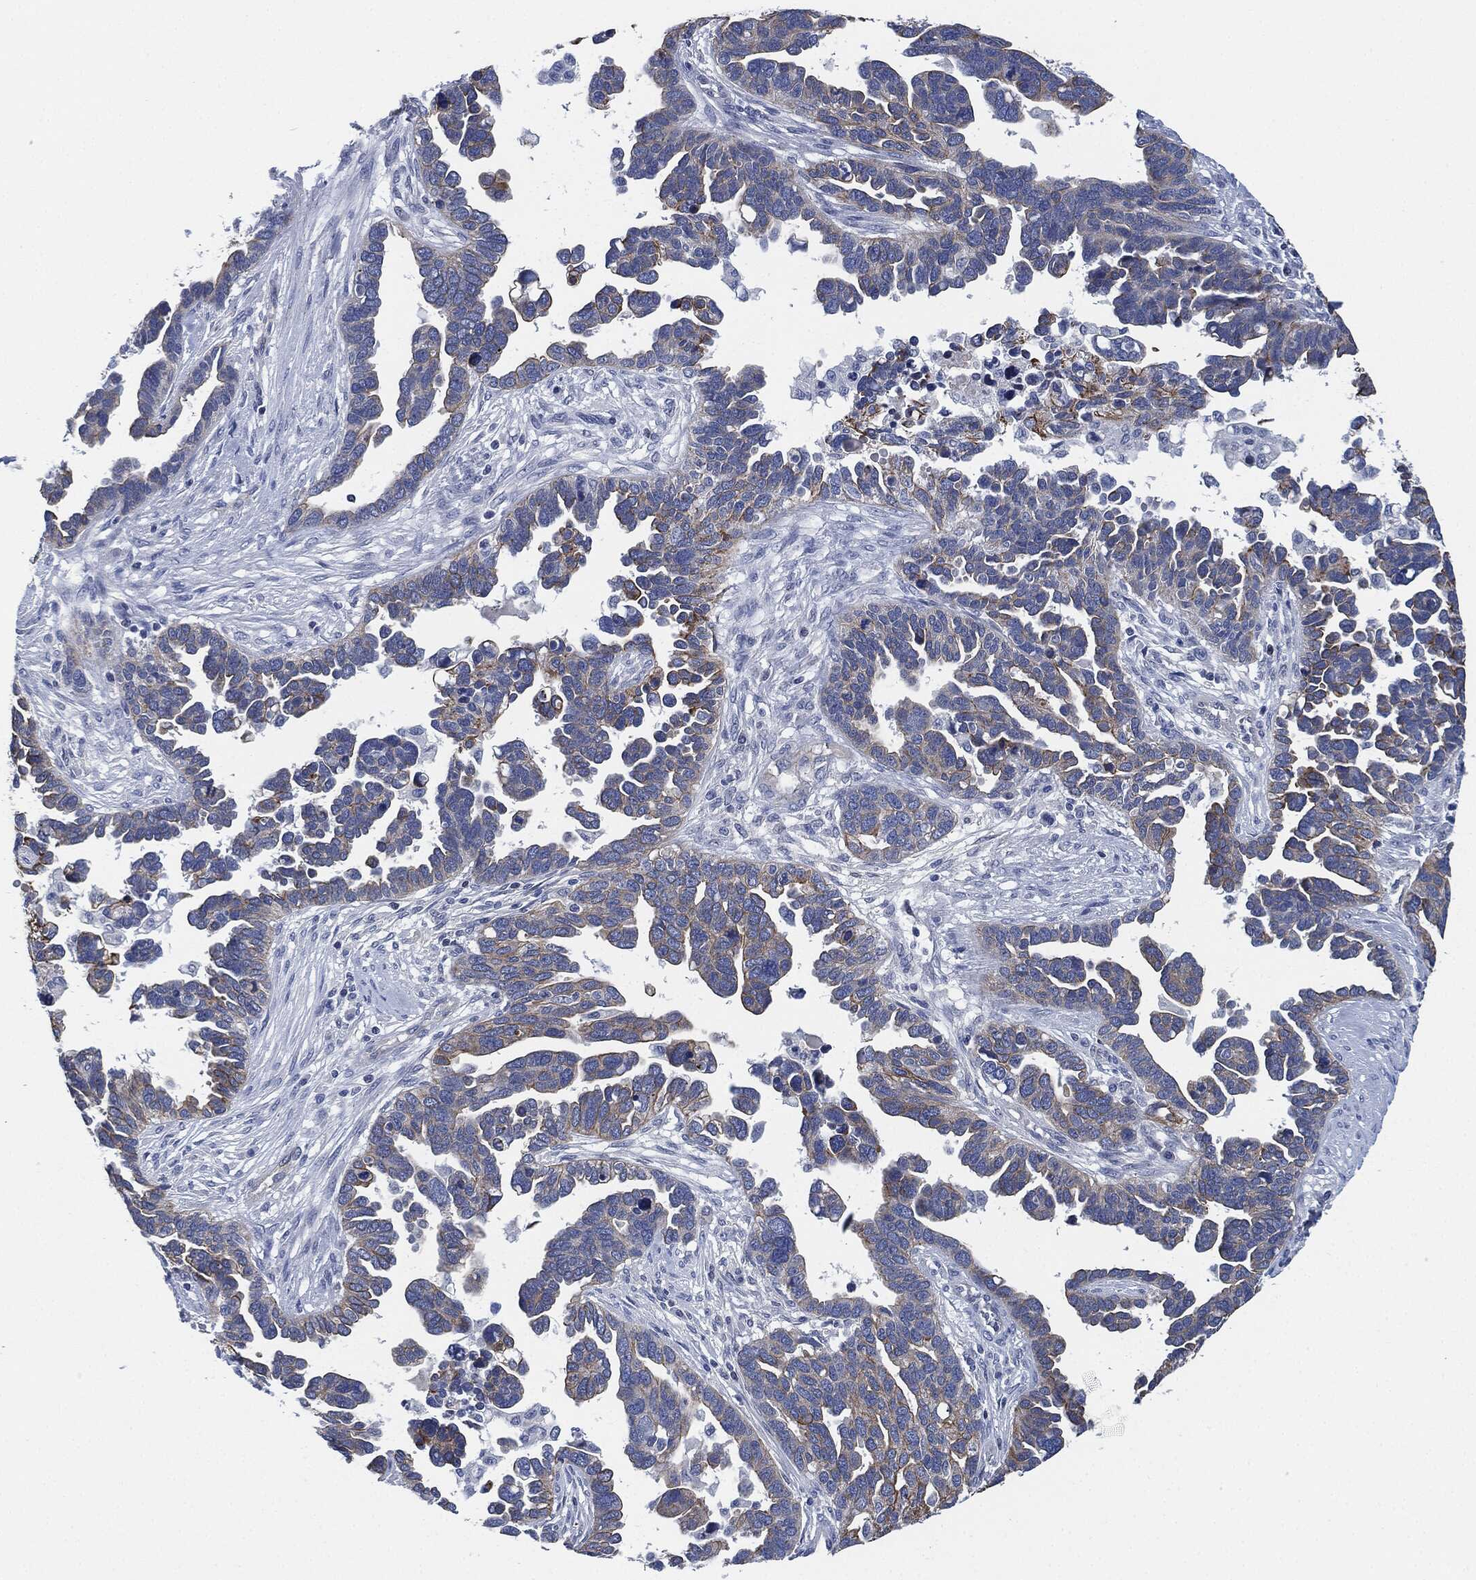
{"staining": {"intensity": "moderate", "quantity": "<25%", "location": "cytoplasmic/membranous"}, "tissue": "ovarian cancer", "cell_type": "Tumor cells", "image_type": "cancer", "snomed": [{"axis": "morphology", "description": "Cystadenocarcinoma, serous, NOS"}, {"axis": "topography", "description": "Ovary"}], "caption": "Immunohistochemistry image of neoplastic tissue: human serous cystadenocarcinoma (ovarian) stained using immunohistochemistry demonstrates low levels of moderate protein expression localized specifically in the cytoplasmic/membranous of tumor cells, appearing as a cytoplasmic/membranous brown color.", "gene": "SHROOM2", "patient": {"sex": "female", "age": 54}}